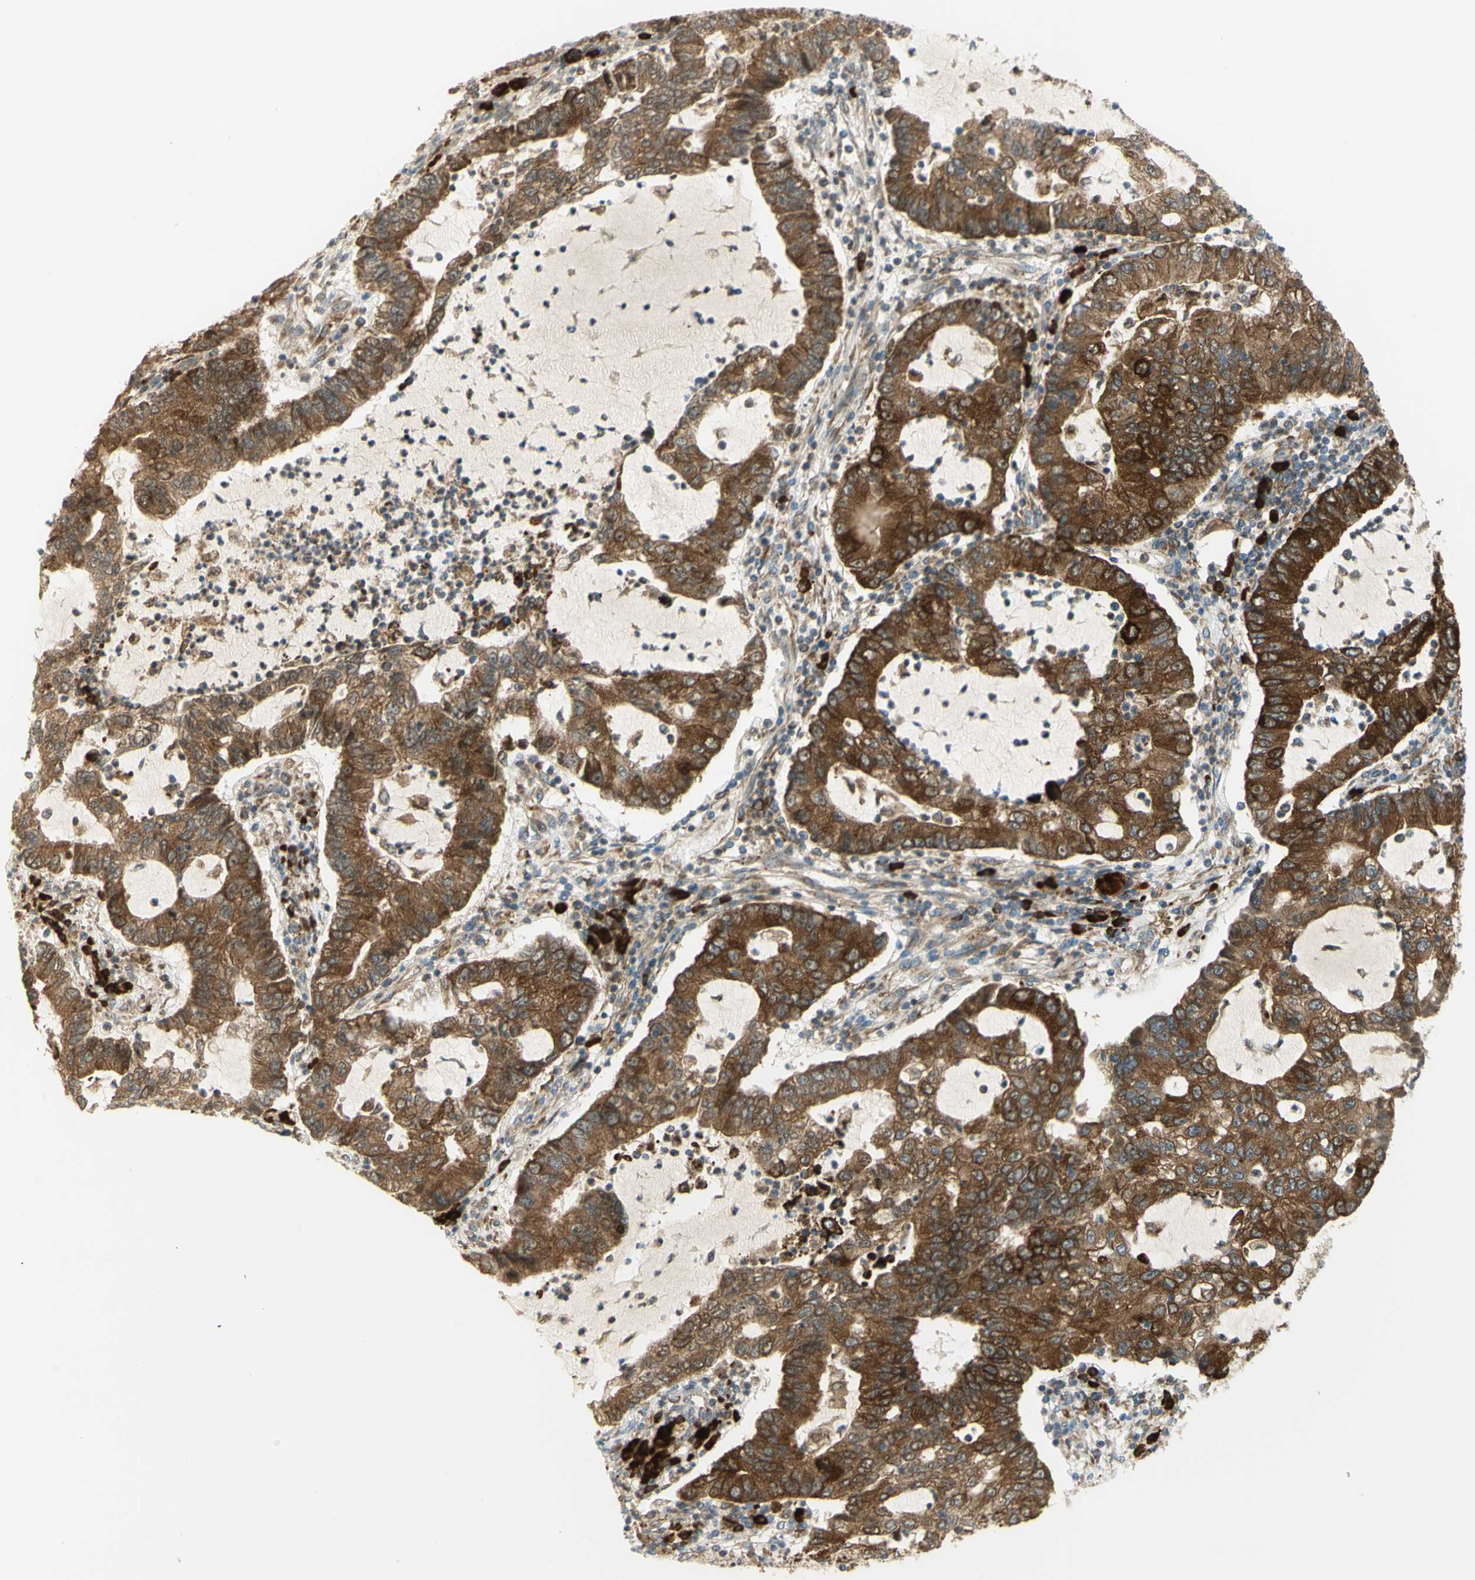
{"staining": {"intensity": "strong", "quantity": ">75%", "location": "cytoplasmic/membranous"}, "tissue": "lung cancer", "cell_type": "Tumor cells", "image_type": "cancer", "snomed": [{"axis": "morphology", "description": "Adenocarcinoma, NOS"}, {"axis": "topography", "description": "Lung"}], "caption": "Protein positivity by IHC demonstrates strong cytoplasmic/membranous expression in approximately >75% of tumor cells in lung cancer.", "gene": "MANF", "patient": {"sex": "female", "age": 51}}